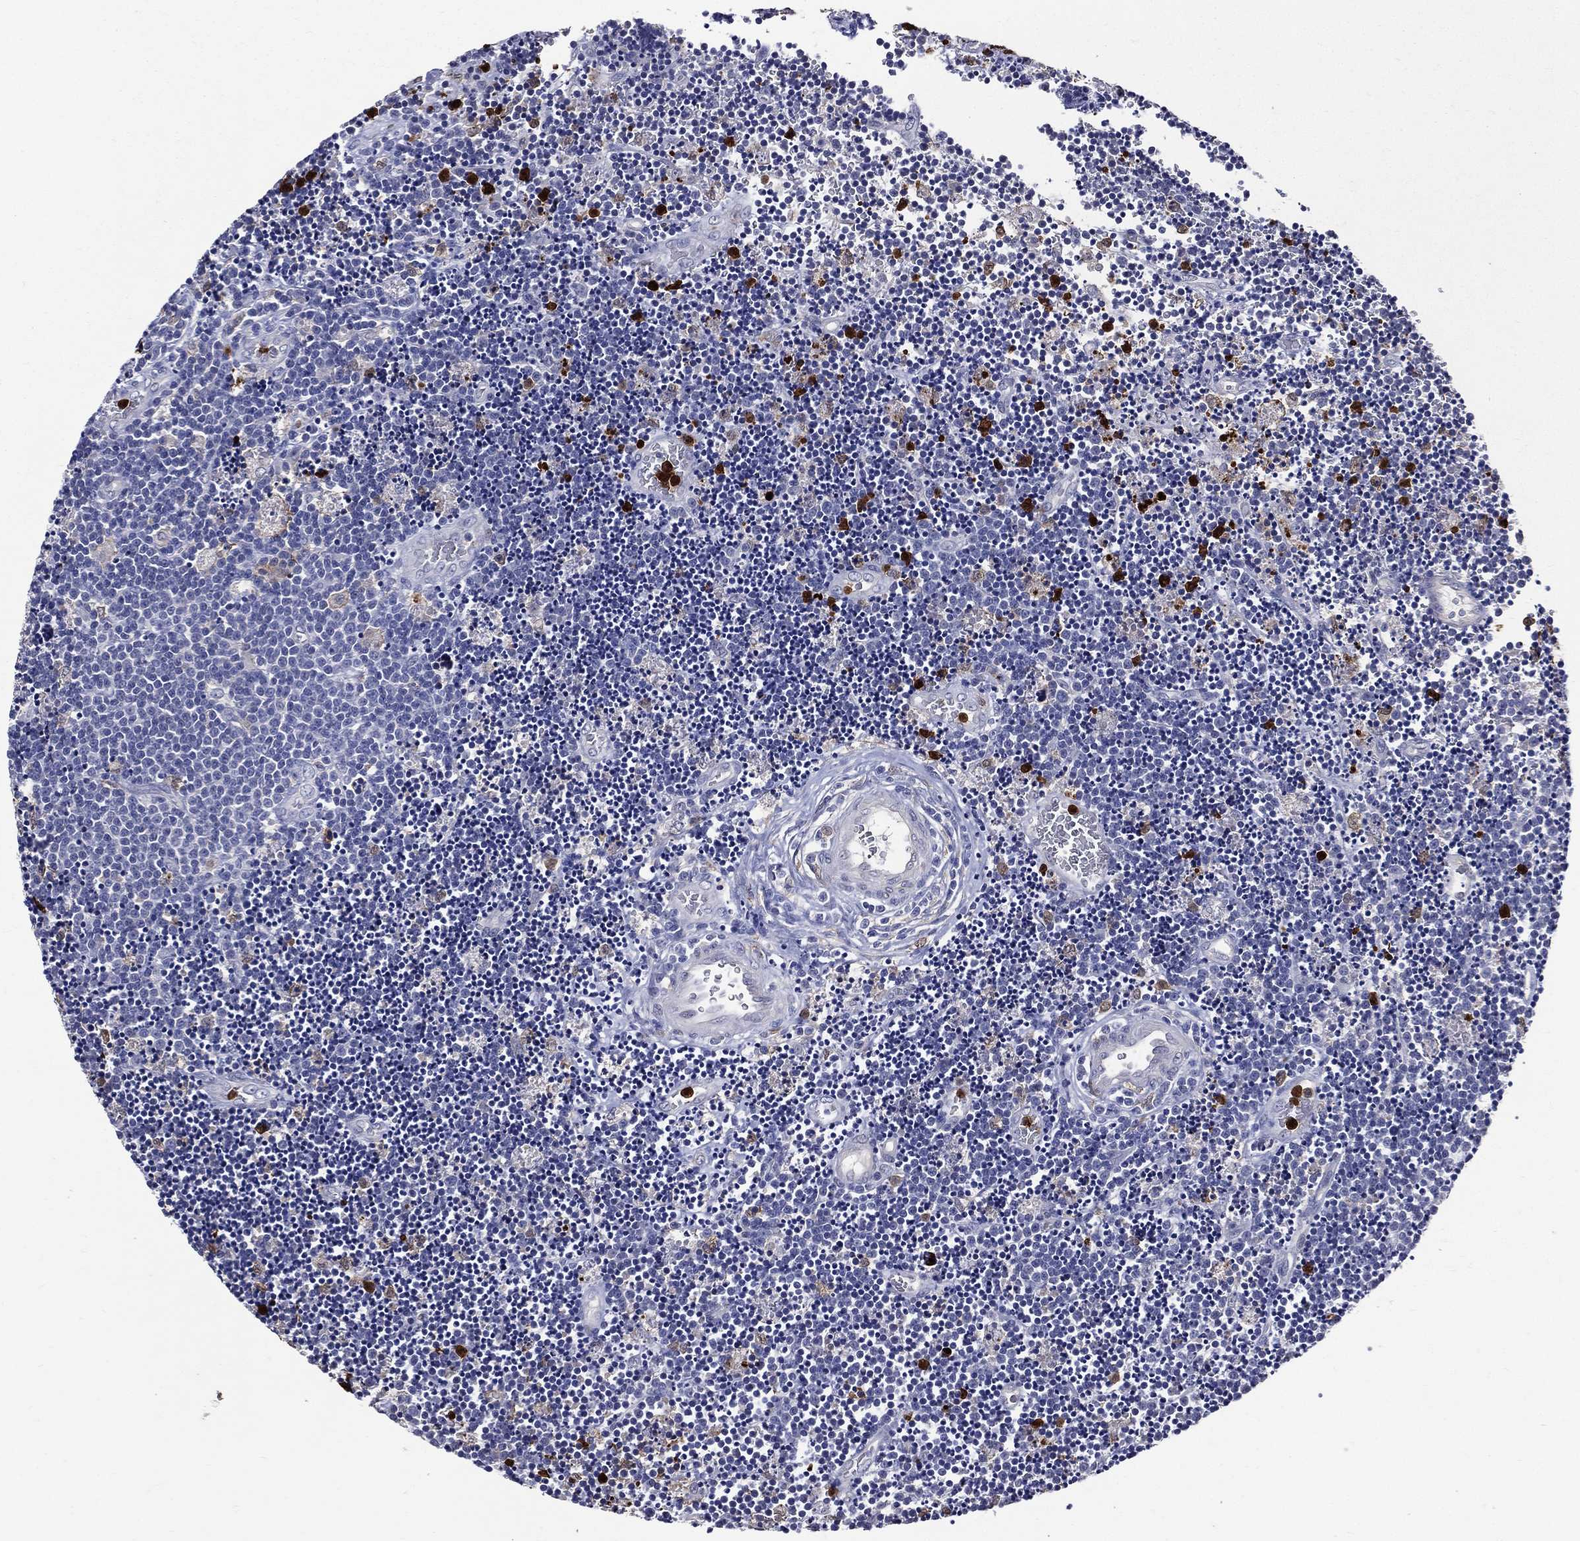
{"staining": {"intensity": "negative", "quantity": "none", "location": "none"}, "tissue": "lymphoma", "cell_type": "Tumor cells", "image_type": "cancer", "snomed": [{"axis": "morphology", "description": "Malignant lymphoma, non-Hodgkin's type, Low grade"}, {"axis": "topography", "description": "Brain"}], "caption": "IHC histopathology image of neoplastic tissue: lymphoma stained with DAB (3,3'-diaminobenzidine) demonstrates no significant protein positivity in tumor cells.", "gene": "GPR171", "patient": {"sex": "female", "age": 66}}